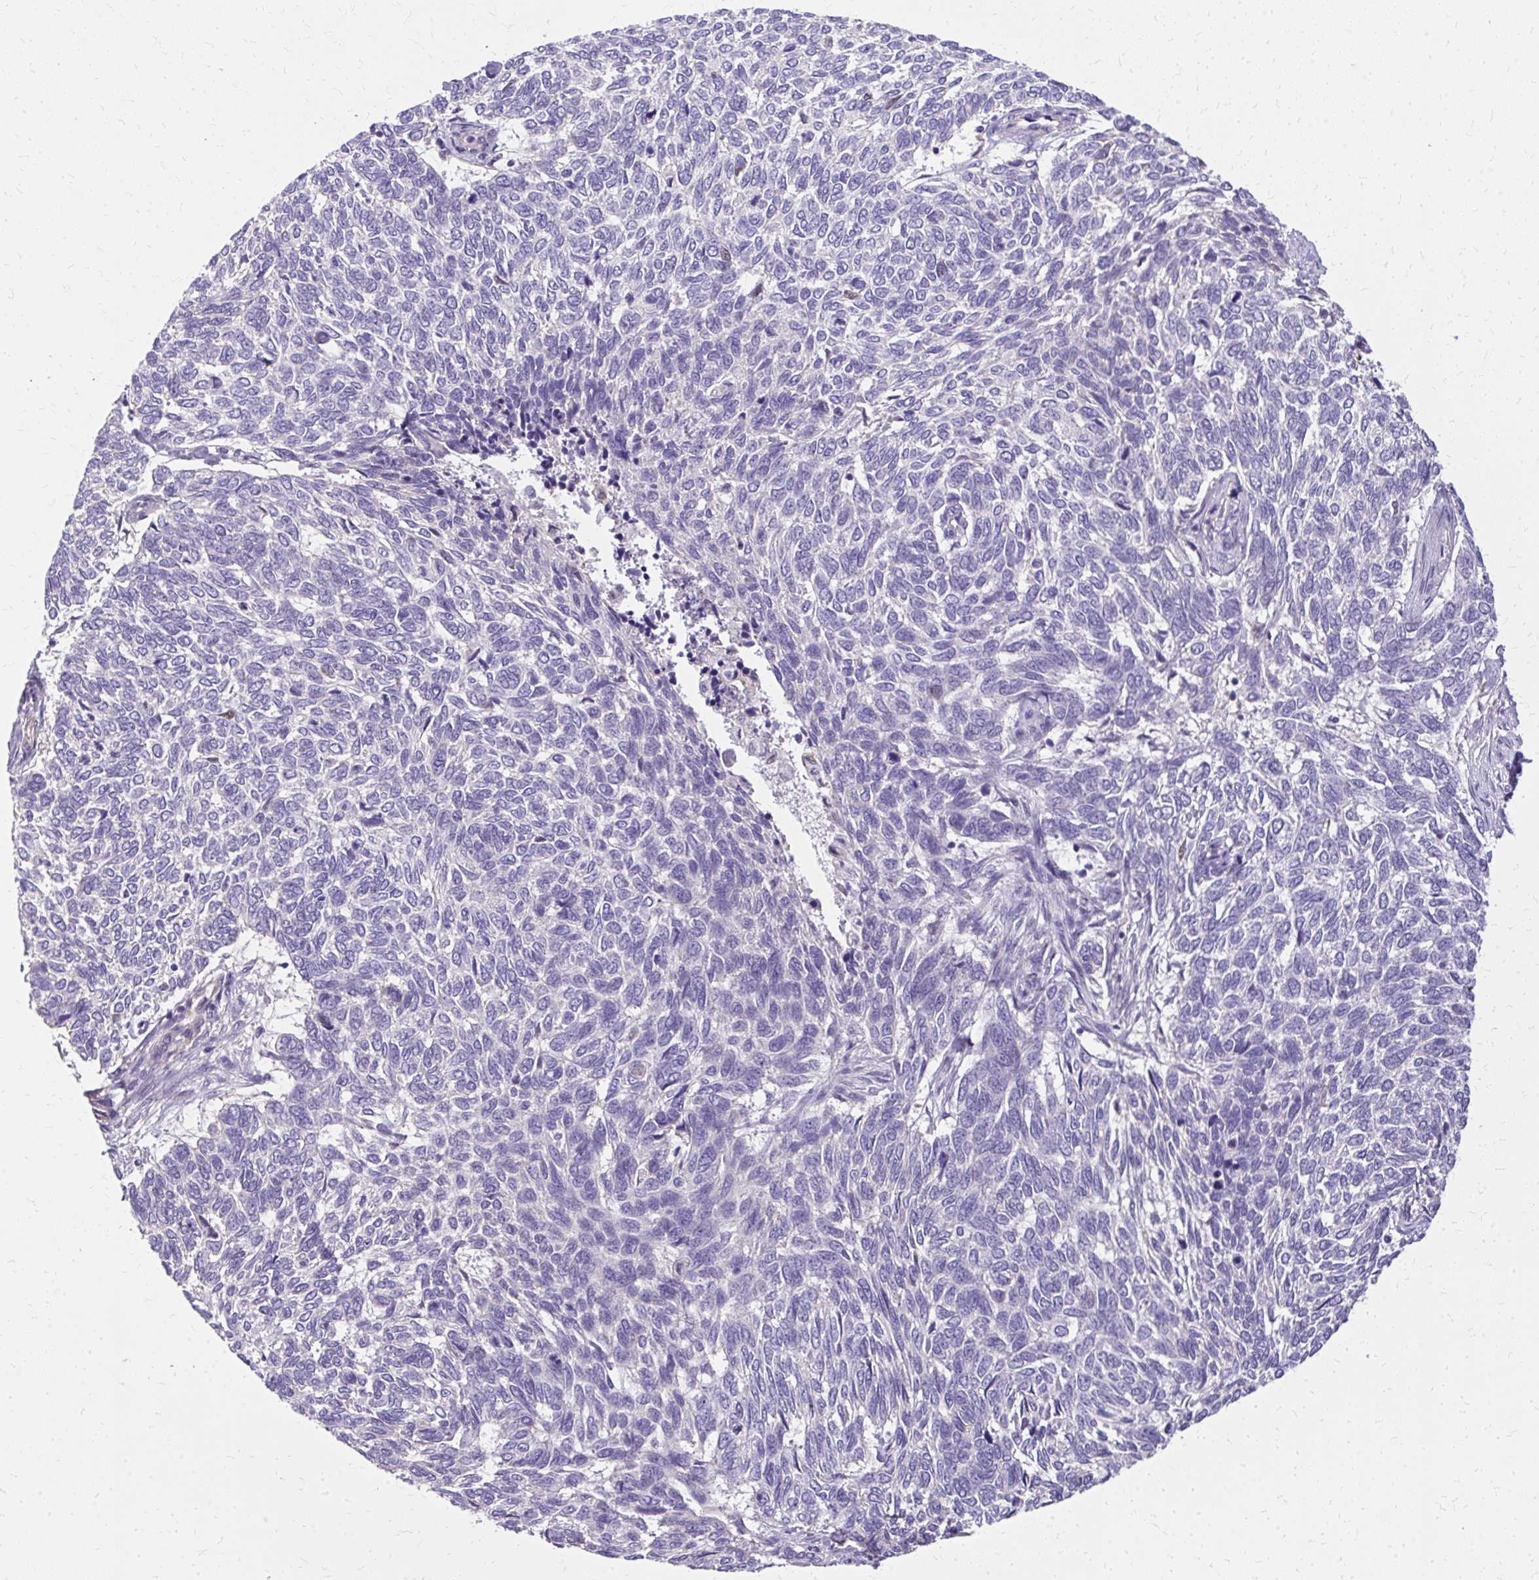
{"staining": {"intensity": "negative", "quantity": "none", "location": "none"}, "tissue": "skin cancer", "cell_type": "Tumor cells", "image_type": "cancer", "snomed": [{"axis": "morphology", "description": "Basal cell carcinoma"}, {"axis": "topography", "description": "Skin"}], "caption": "Tumor cells are negative for brown protein staining in skin cancer (basal cell carcinoma). (DAB immunohistochemistry visualized using brightfield microscopy, high magnification).", "gene": "RUNDC3B", "patient": {"sex": "female", "age": 65}}